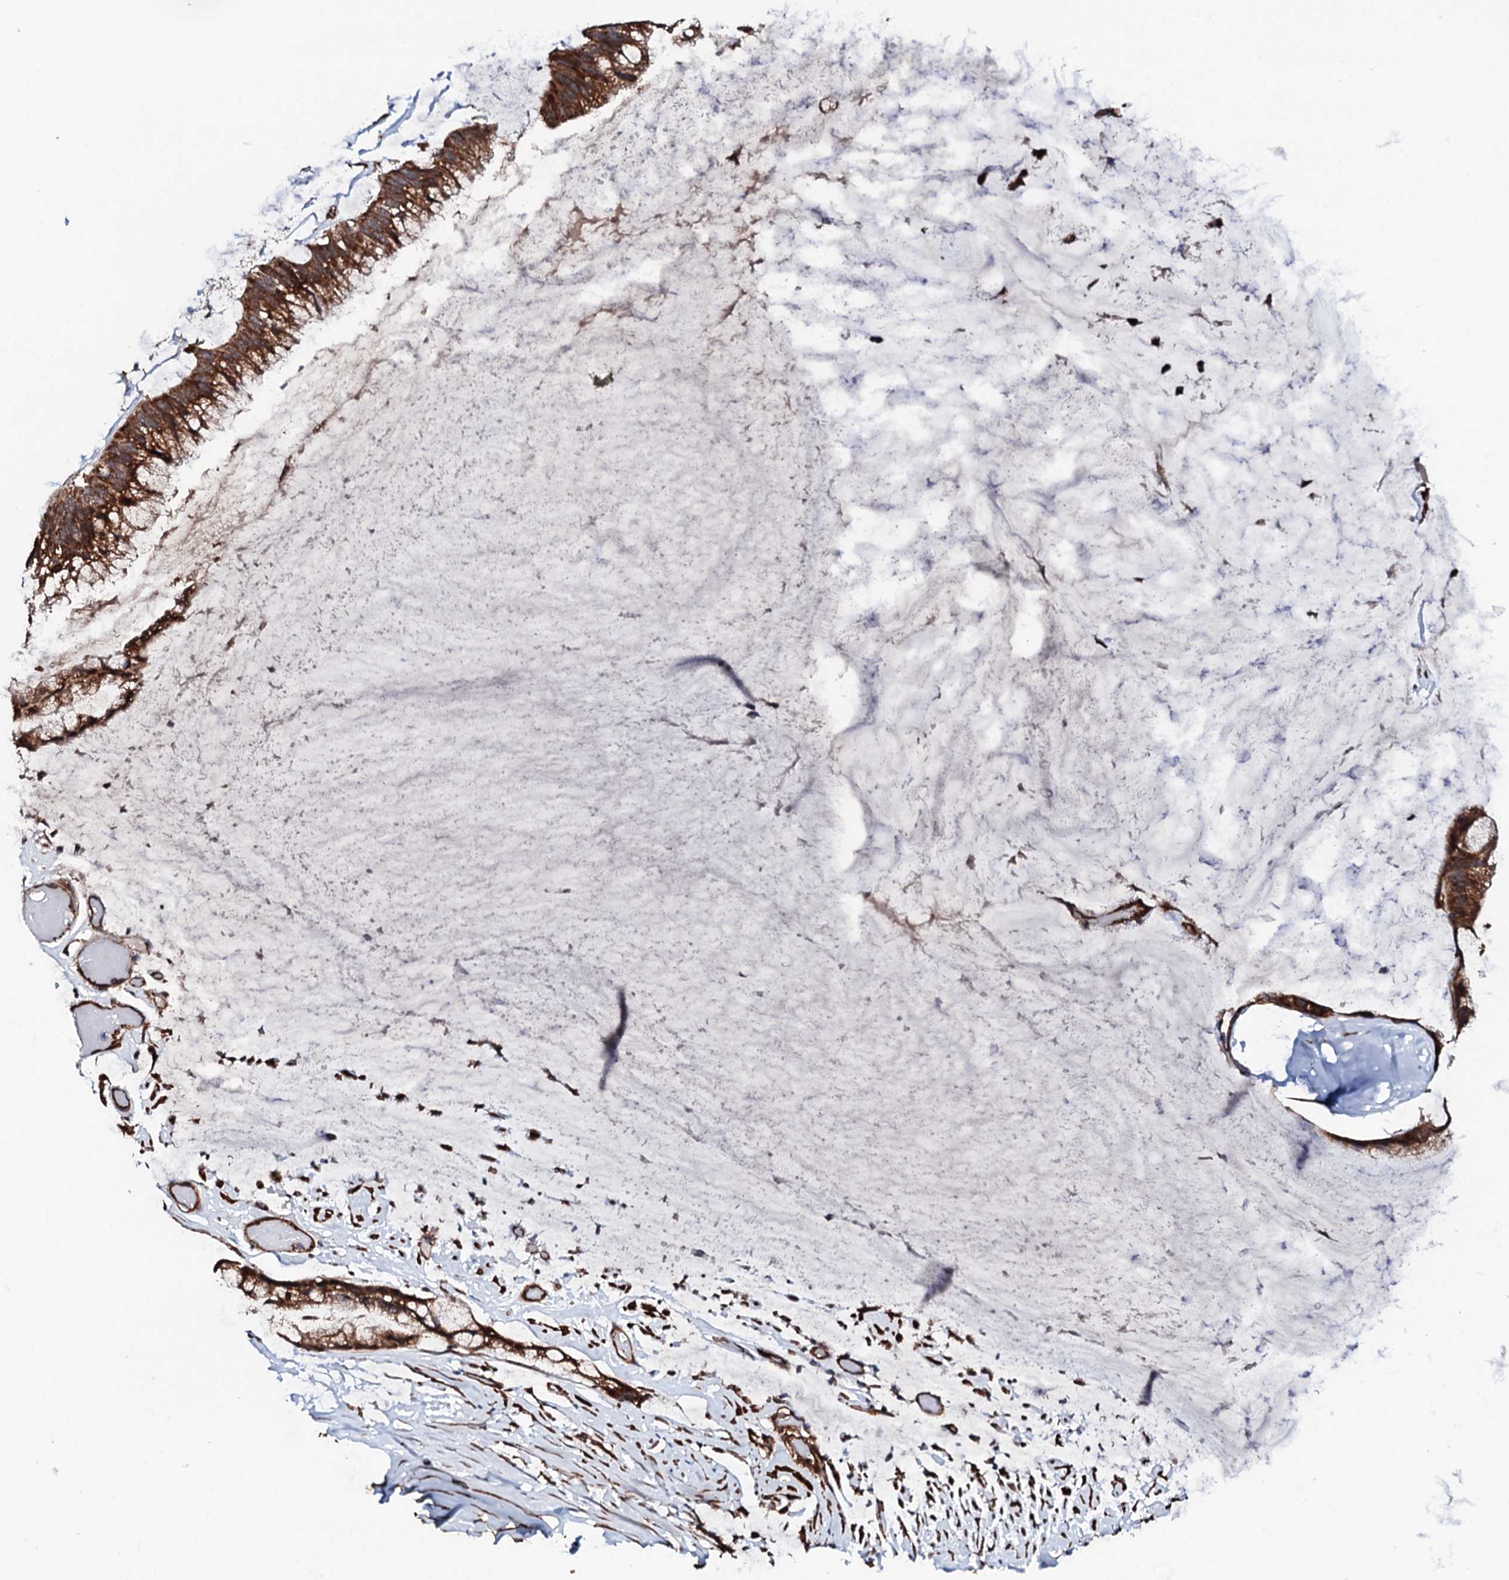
{"staining": {"intensity": "strong", "quantity": ">75%", "location": "cytoplasmic/membranous"}, "tissue": "ovarian cancer", "cell_type": "Tumor cells", "image_type": "cancer", "snomed": [{"axis": "morphology", "description": "Cystadenocarcinoma, mucinous, NOS"}, {"axis": "topography", "description": "Ovary"}], "caption": "This is a photomicrograph of IHC staining of mucinous cystadenocarcinoma (ovarian), which shows strong staining in the cytoplasmic/membranous of tumor cells.", "gene": "MTIF3", "patient": {"sex": "female", "age": 39}}